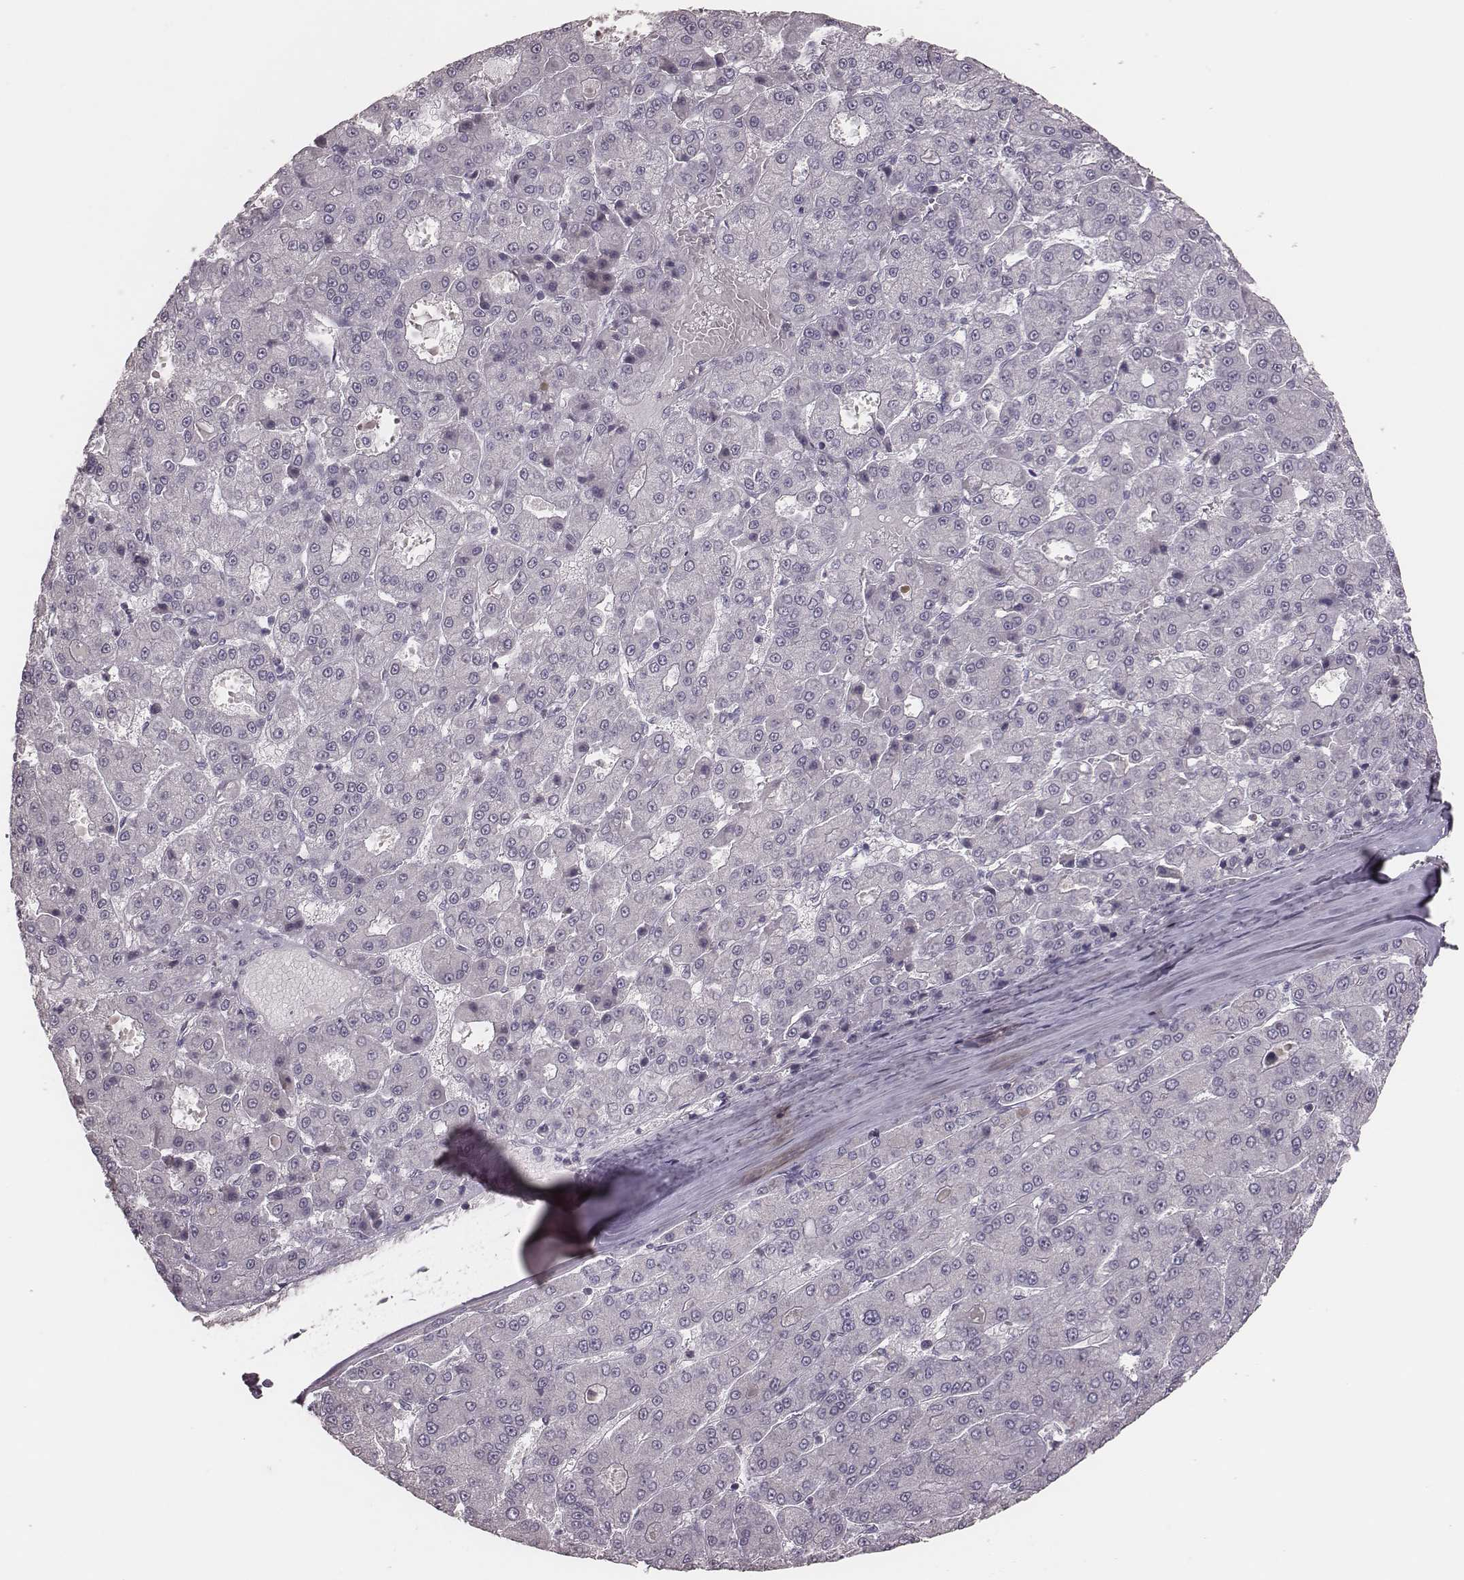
{"staining": {"intensity": "negative", "quantity": "none", "location": "none"}, "tissue": "liver cancer", "cell_type": "Tumor cells", "image_type": "cancer", "snomed": [{"axis": "morphology", "description": "Carcinoma, Hepatocellular, NOS"}, {"axis": "topography", "description": "Liver"}], "caption": "High magnification brightfield microscopy of hepatocellular carcinoma (liver) stained with DAB (brown) and counterstained with hematoxylin (blue): tumor cells show no significant positivity.", "gene": "PDCD1", "patient": {"sex": "male", "age": 70}}